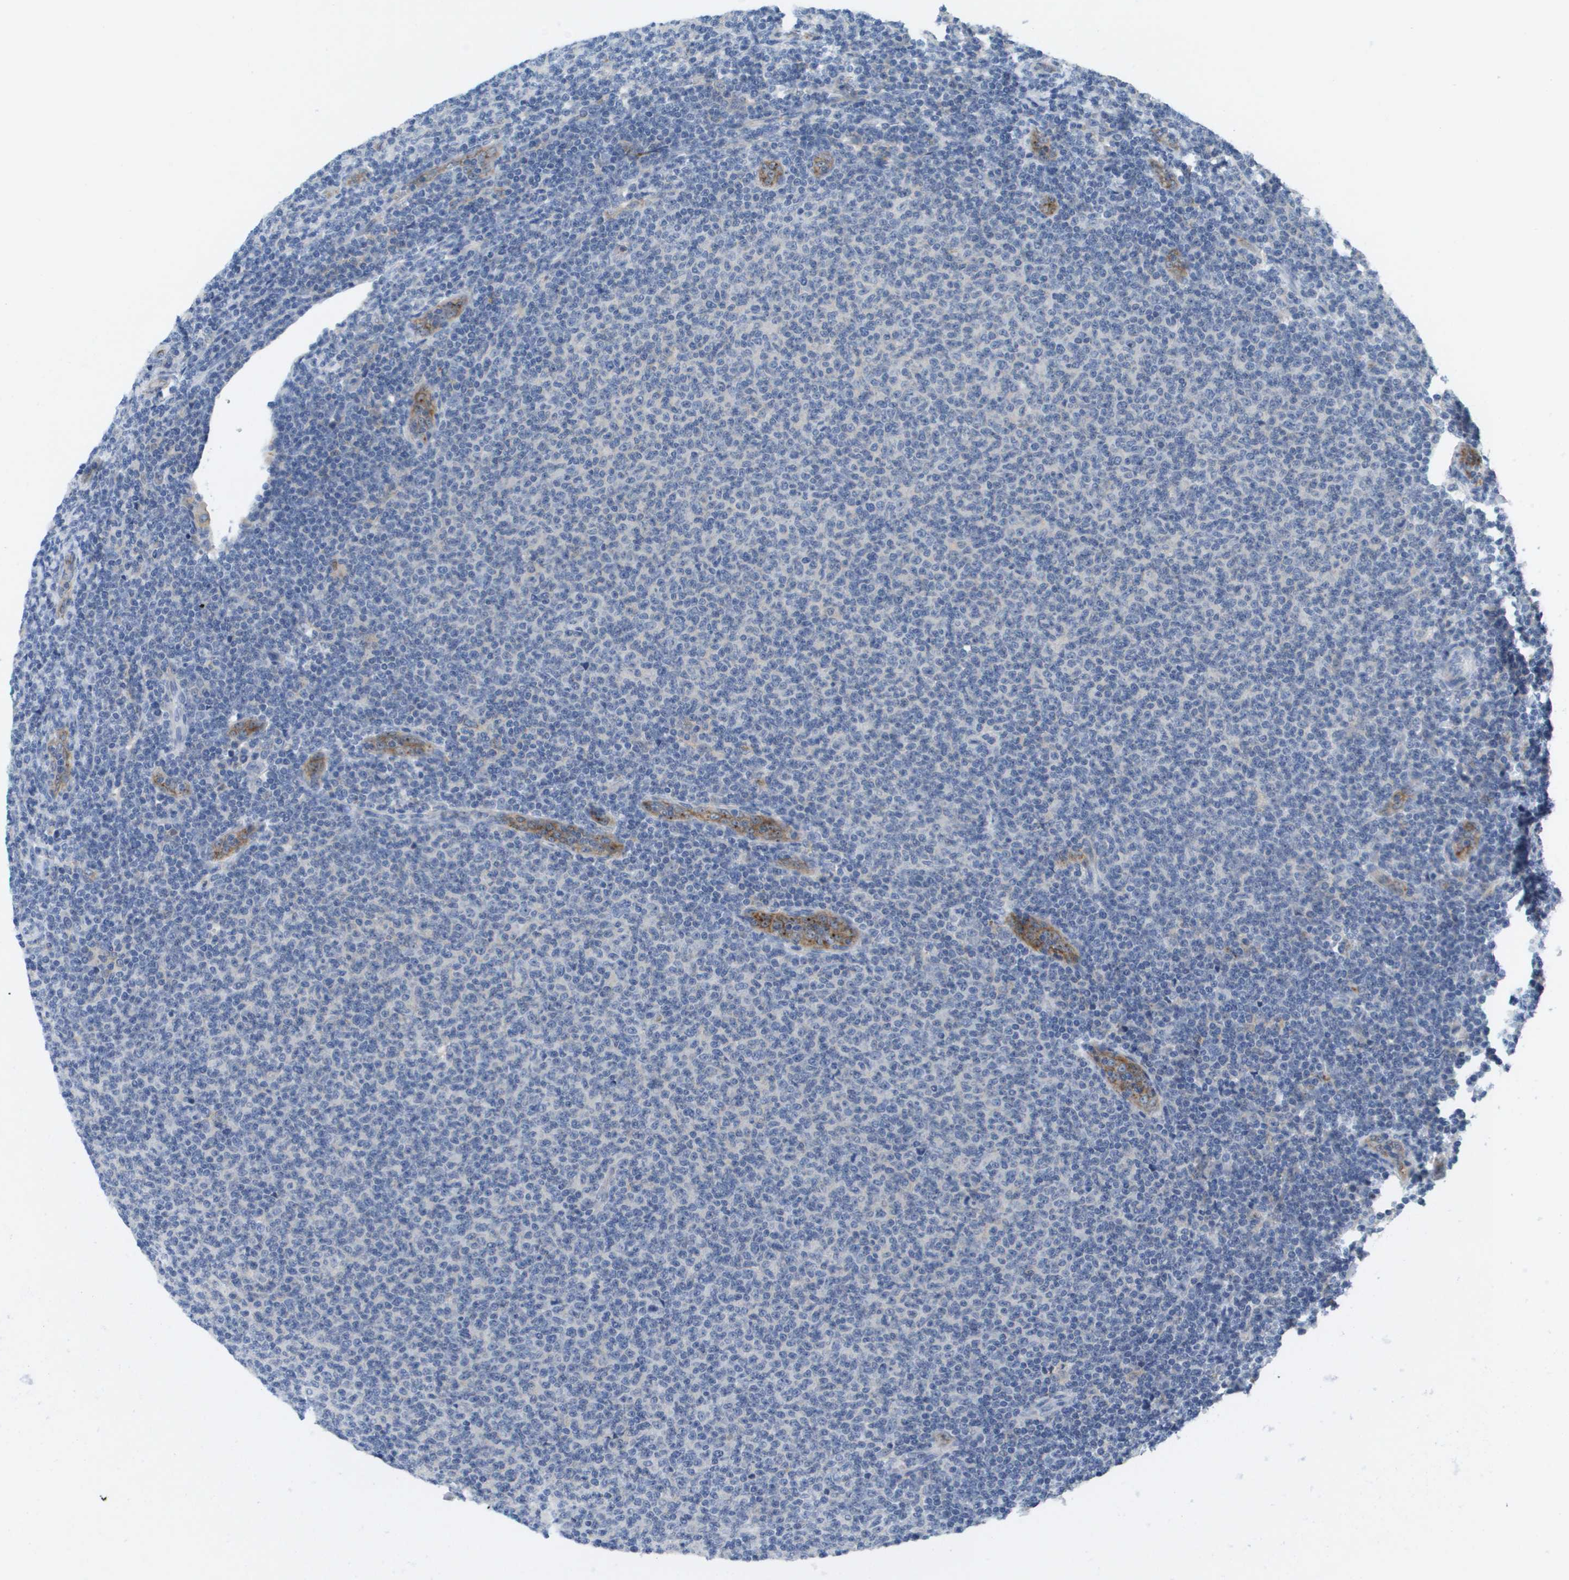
{"staining": {"intensity": "negative", "quantity": "none", "location": "none"}, "tissue": "lymphoma", "cell_type": "Tumor cells", "image_type": "cancer", "snomed": [{"axis": "morphology", "description": "Malignant lymphoma, non-Hodgkin's type, Low grade"}, {"axis": "topography", "description": "Lymph node"}], "caption": "Micrograph shows no significant protein staining in tumor cells of lymphoma.", "gene": "LIPG", "patient": {"sex": "male", "age": 66}}